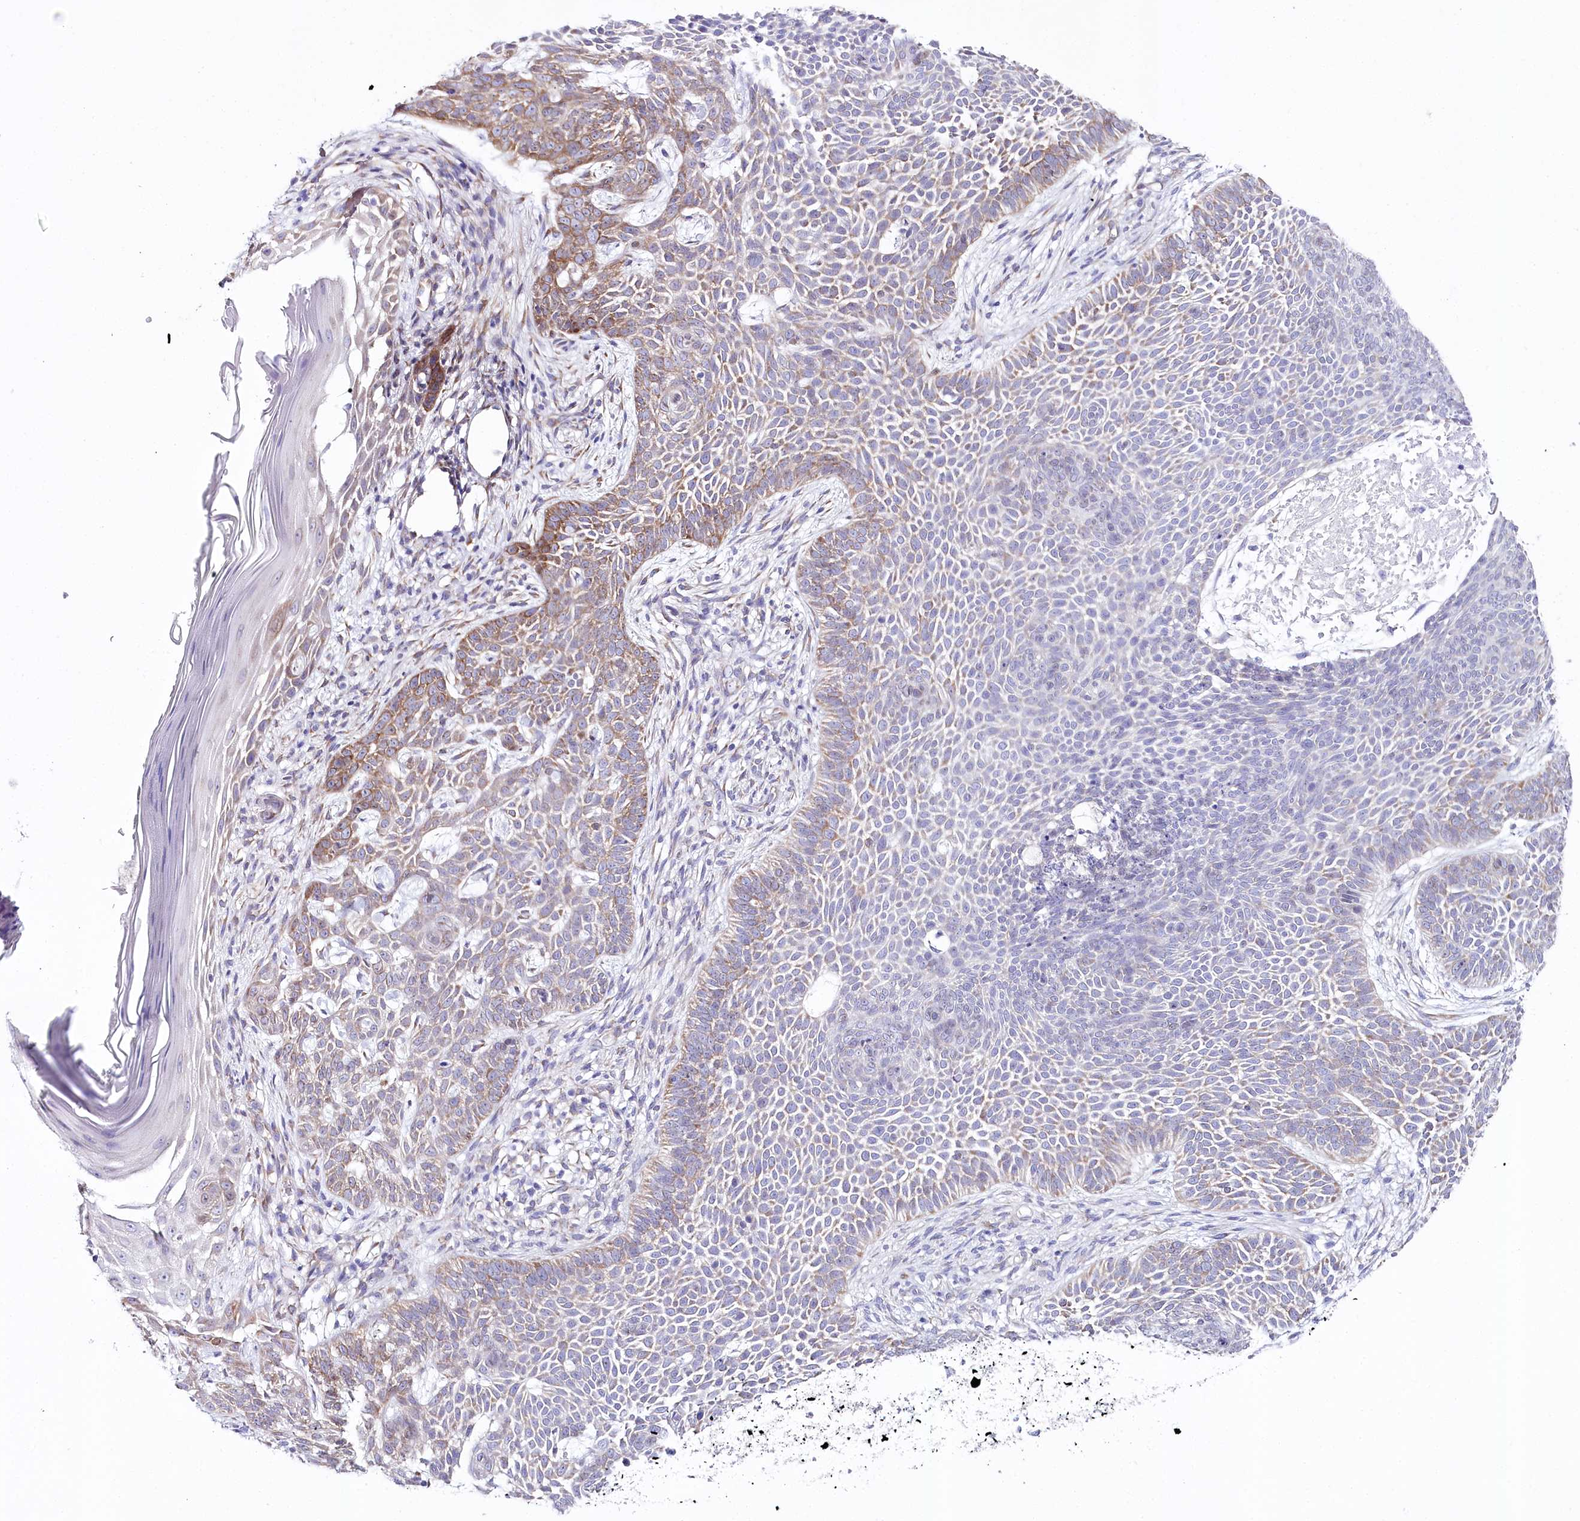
{"staining": {"intensity": "moderate", "quantity": "25%-75%", "location": "cytoplasmic/membranous"}, "tissue": "skin cancer", "cell_type": "Tumor cells", "image_type": "cancer", "snomed": [{"axis": "morphology", "description": "Basal cell carcinoma"}, {"axis": "topography", "description": "Skin"}], "caption": "About 25%-75% of tumor cells in human basal cell carcinoma (skin) show moderate cytoplasmic/membranous protein expression as visualized by brown immunohistochemical staining.", "gene": "CSN3", "patient": {"sex": "male", "age": 85}}